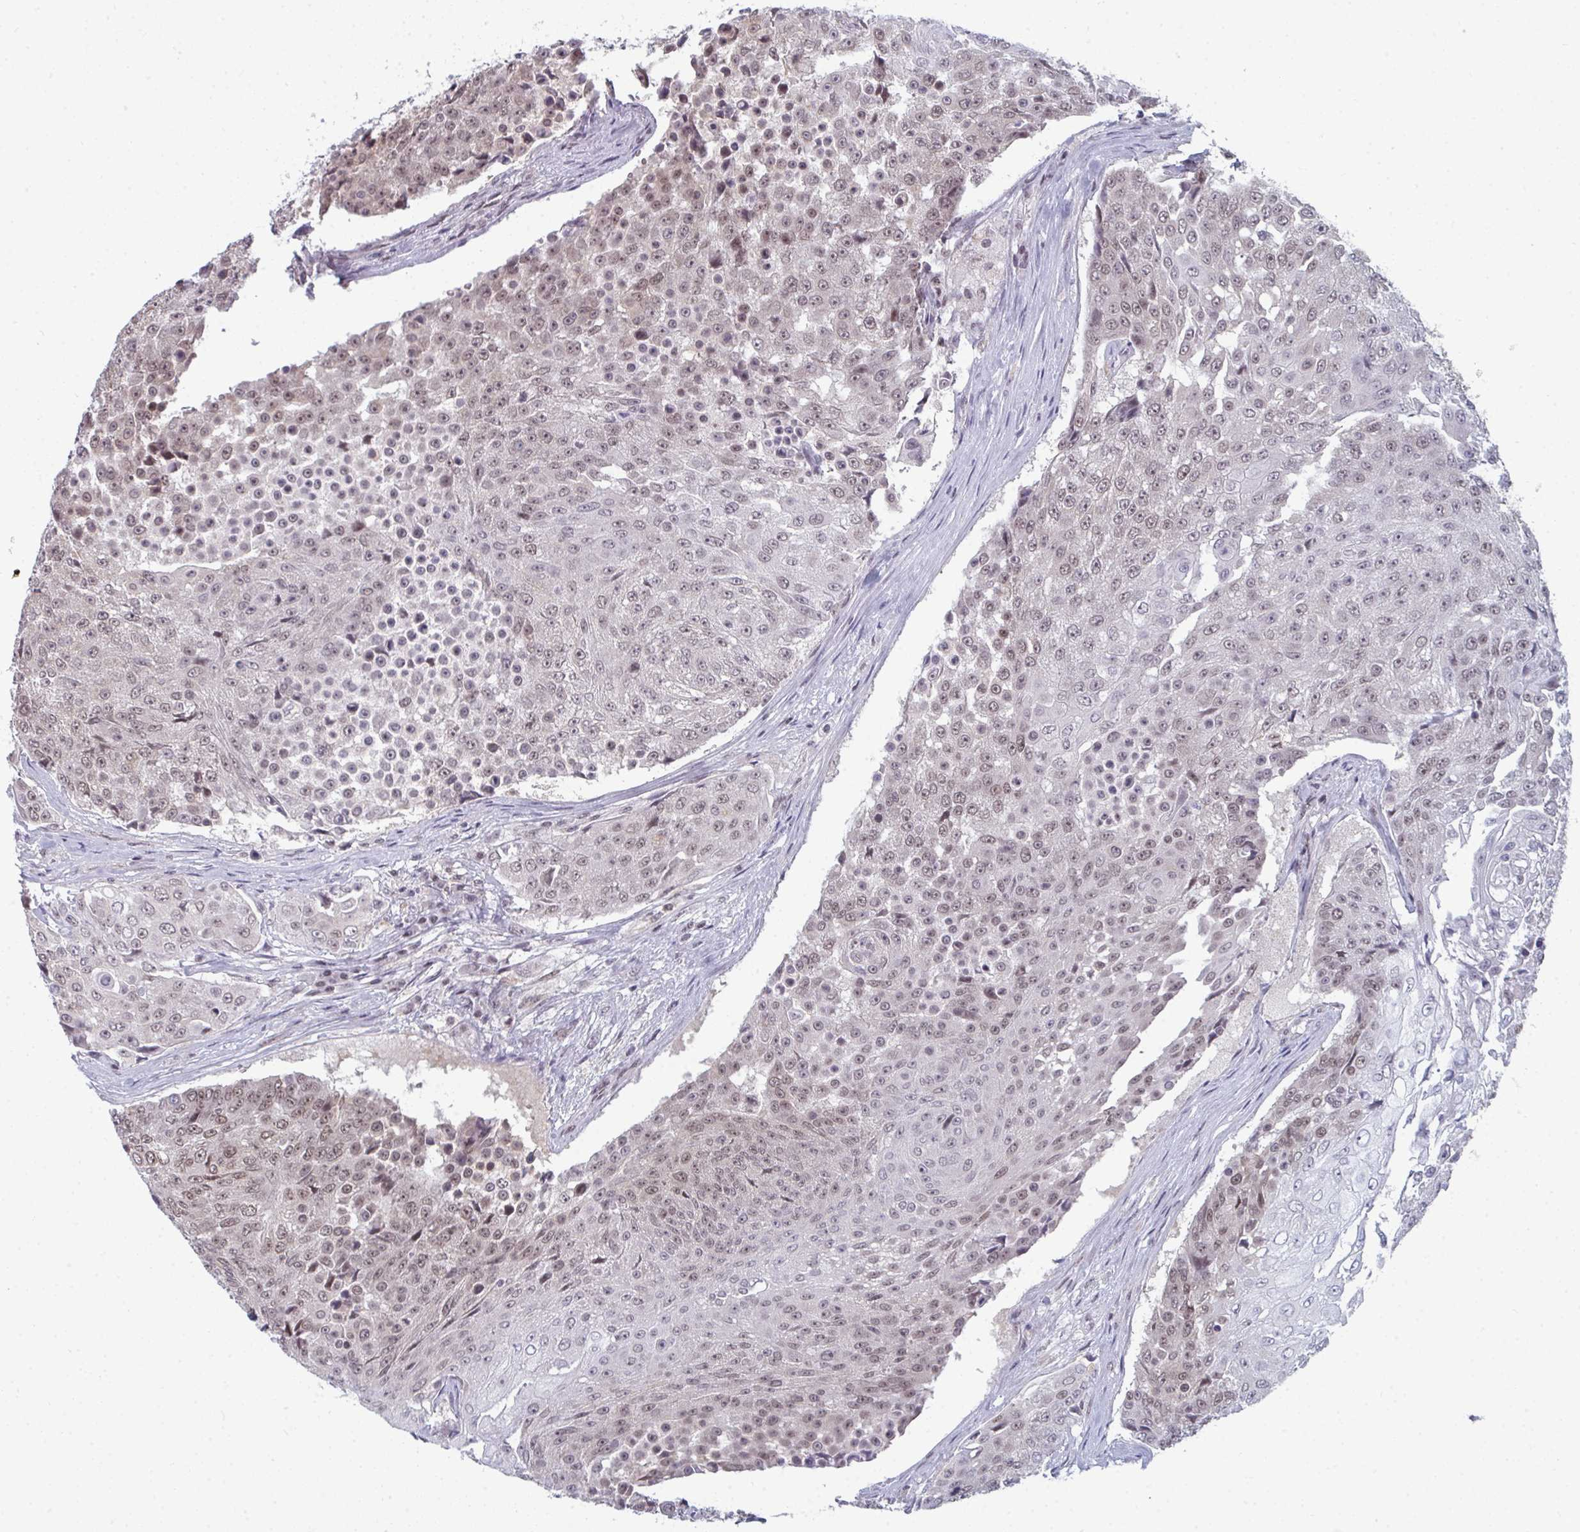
{"staining": {"intensity": "weak", "quantity": ">75%", "location": "nuclear"}, "tissue": "urothelial cancer", "cell_type": "Tumor cells", "image_type": "cancer", "snomed": [{"axis": "morphology", "description": "Urothelial carcinoma, High grade"}, {"axis": "topography", "description": "Urinary bladder"}], "caption": "There is low levels of weak nuclear positivity in tumor cells of urothelial carcinoma (high-grade), as demonstrated by immunohistochemical staining (brown color).", "gene": "ATF1", "patient": {"sex": "female", "age": 63}}